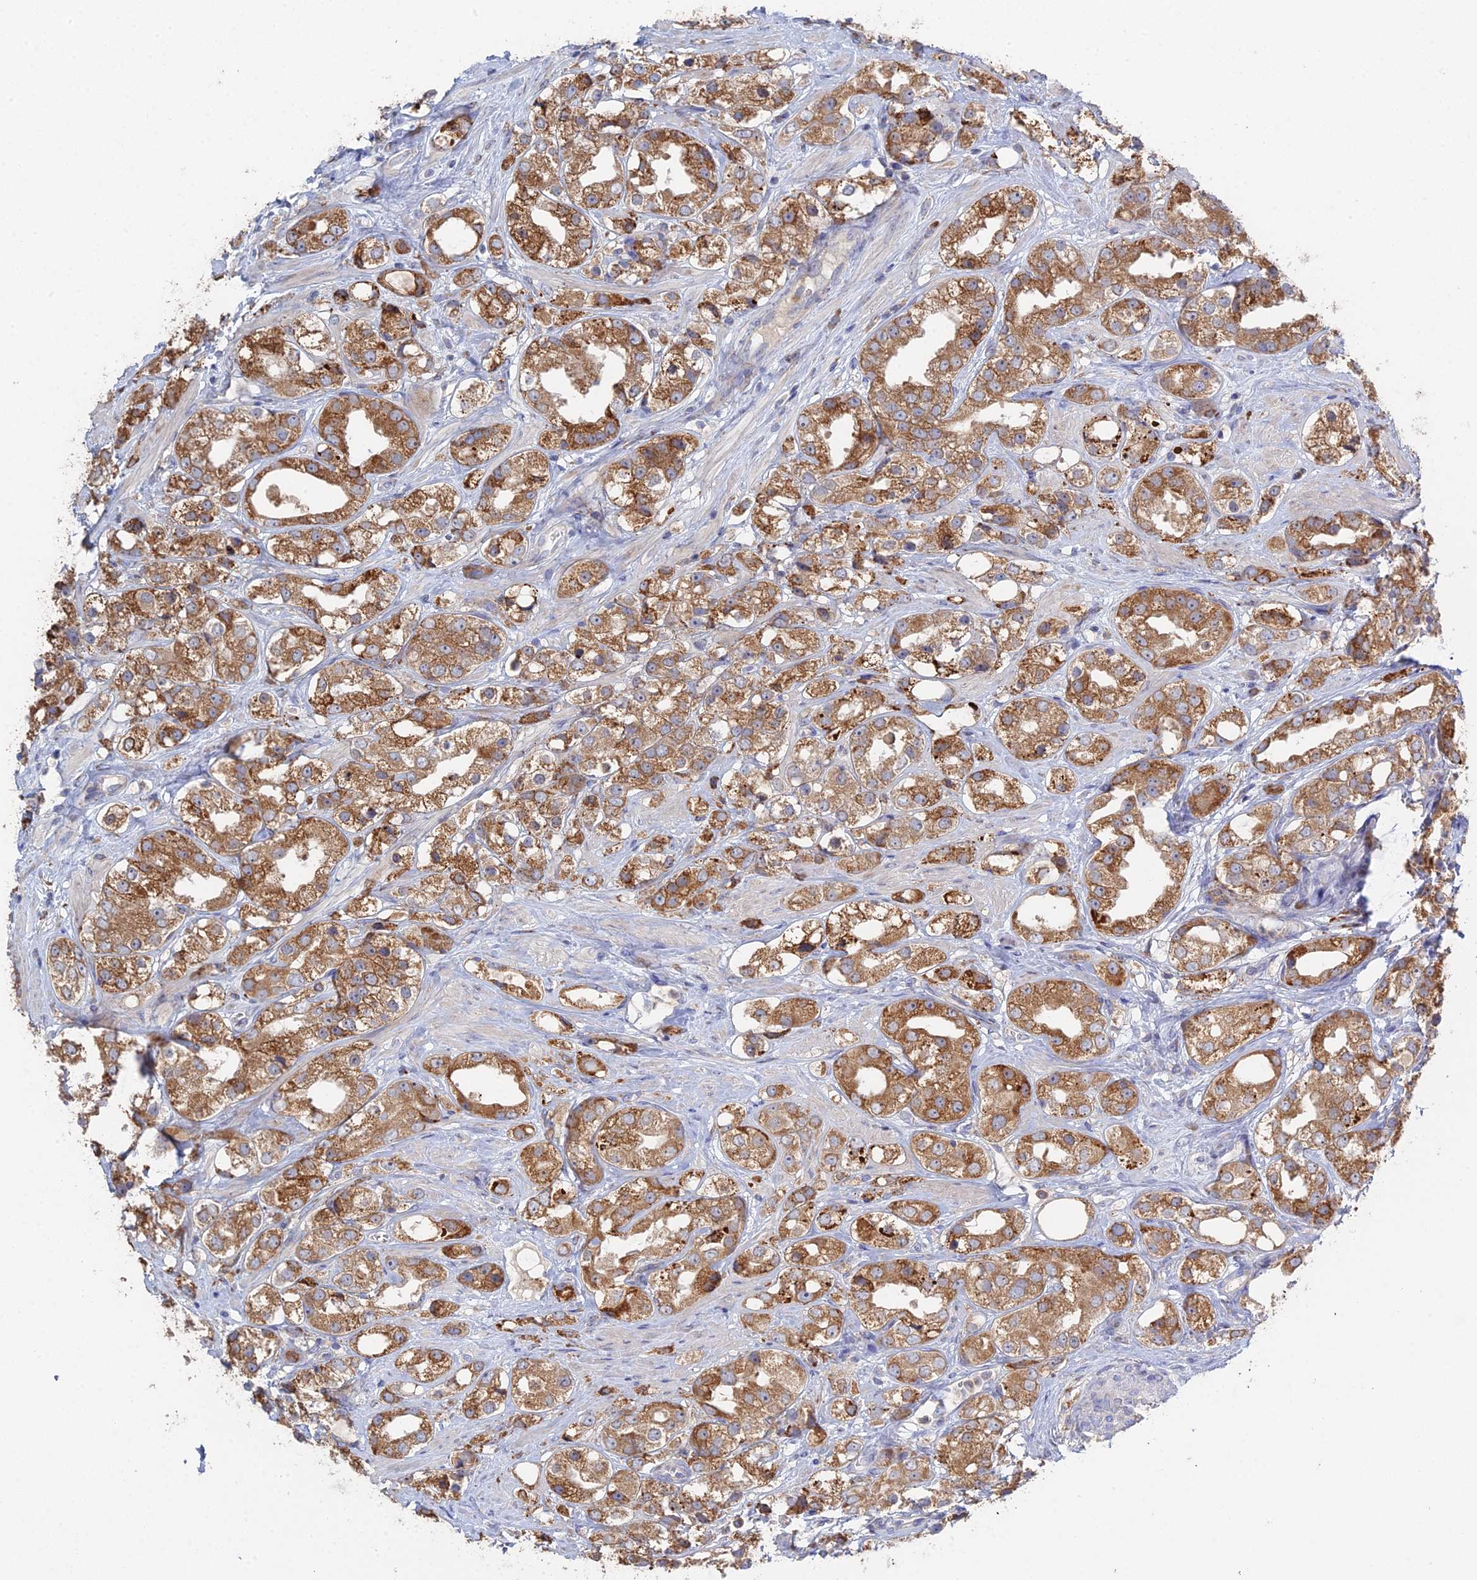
{"staining": {"intensity": "moderate", "quantity": ">75%", "location": "cytoplasmic/membranous"}, "tissue": "prostate cancer", "cell_type": "Tumor cells", "image_type": "cancer", "snomed": [{"axis": "morphology", "description": "Adenocarcinoma, NOS"}, {"axis": "topography", "description": "Prostate"}], "caption": "The immunohistochemical stain labels moderate cytoplasmic/membranous positivity in tumor cells of prostate adenocarcinoma tissue.", "gene": "TRAPPC6A", "patient": {"sex": "male", "age": 79}}